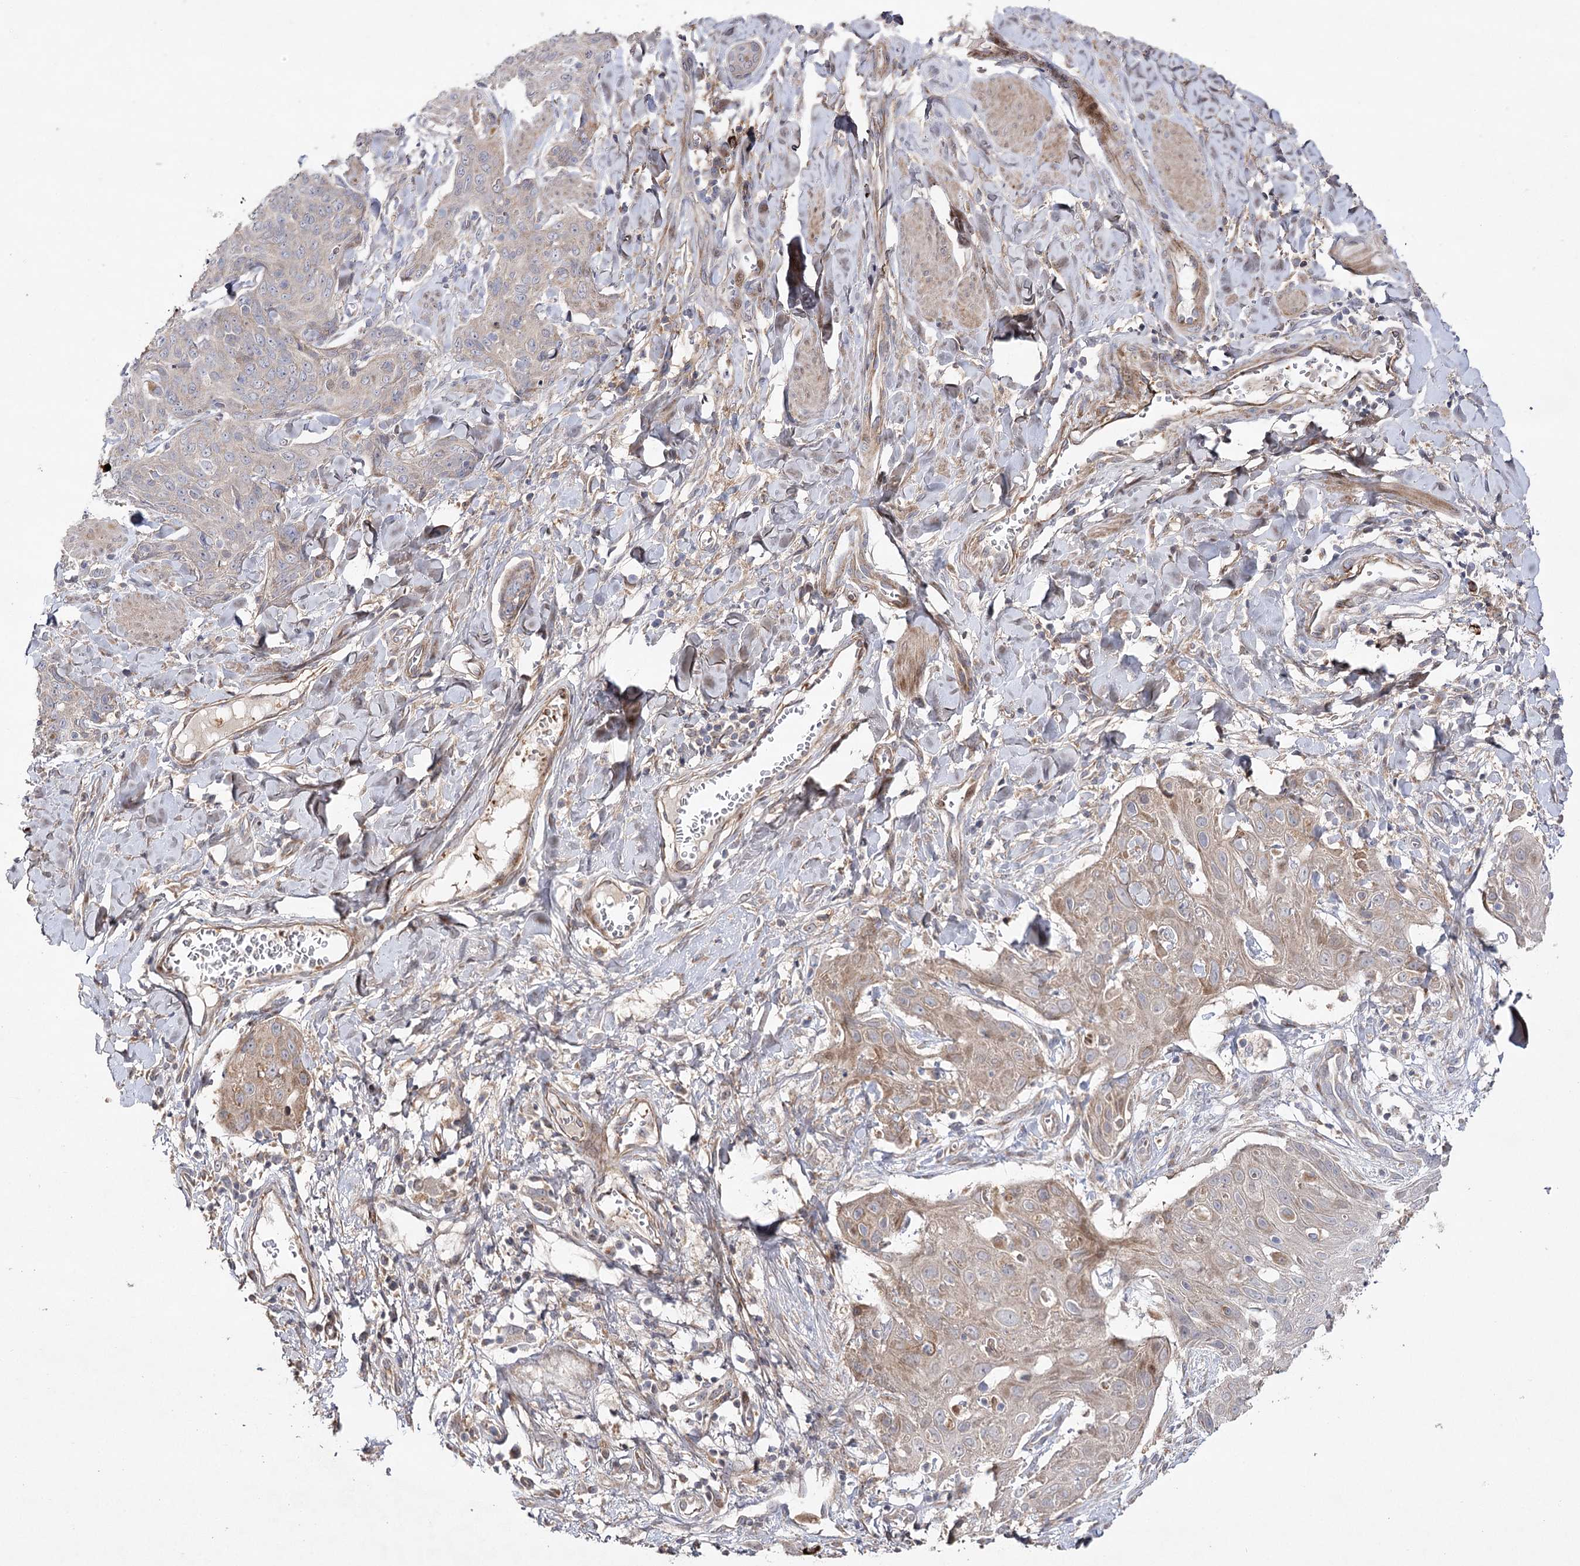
{"staining": {"intensity": "weak", "quantity": "<25%", "location": "cytoplasmic/membranous"}, "tissue": "skin cancer", "cell_type": "Tumor cells", "image_type": "cancer", "snomed": [{"axis": "morphology", "description": "Squamous cell carcinoma, NOS"}, {"axis": "topography", "description": "Skin"}, {"axis": "topography", "description": "Vulva"}], "caption": "IHC image of human skin squamous cell carcinoma stained for a protein (brown), which shows no positivity in tumor cells. The staining is performed using DAB brown chromogen with nuclei counter-stained in using hematoxylin.", "gene": "OBSL1", "patient": {"sex": "female", "age": 85}}